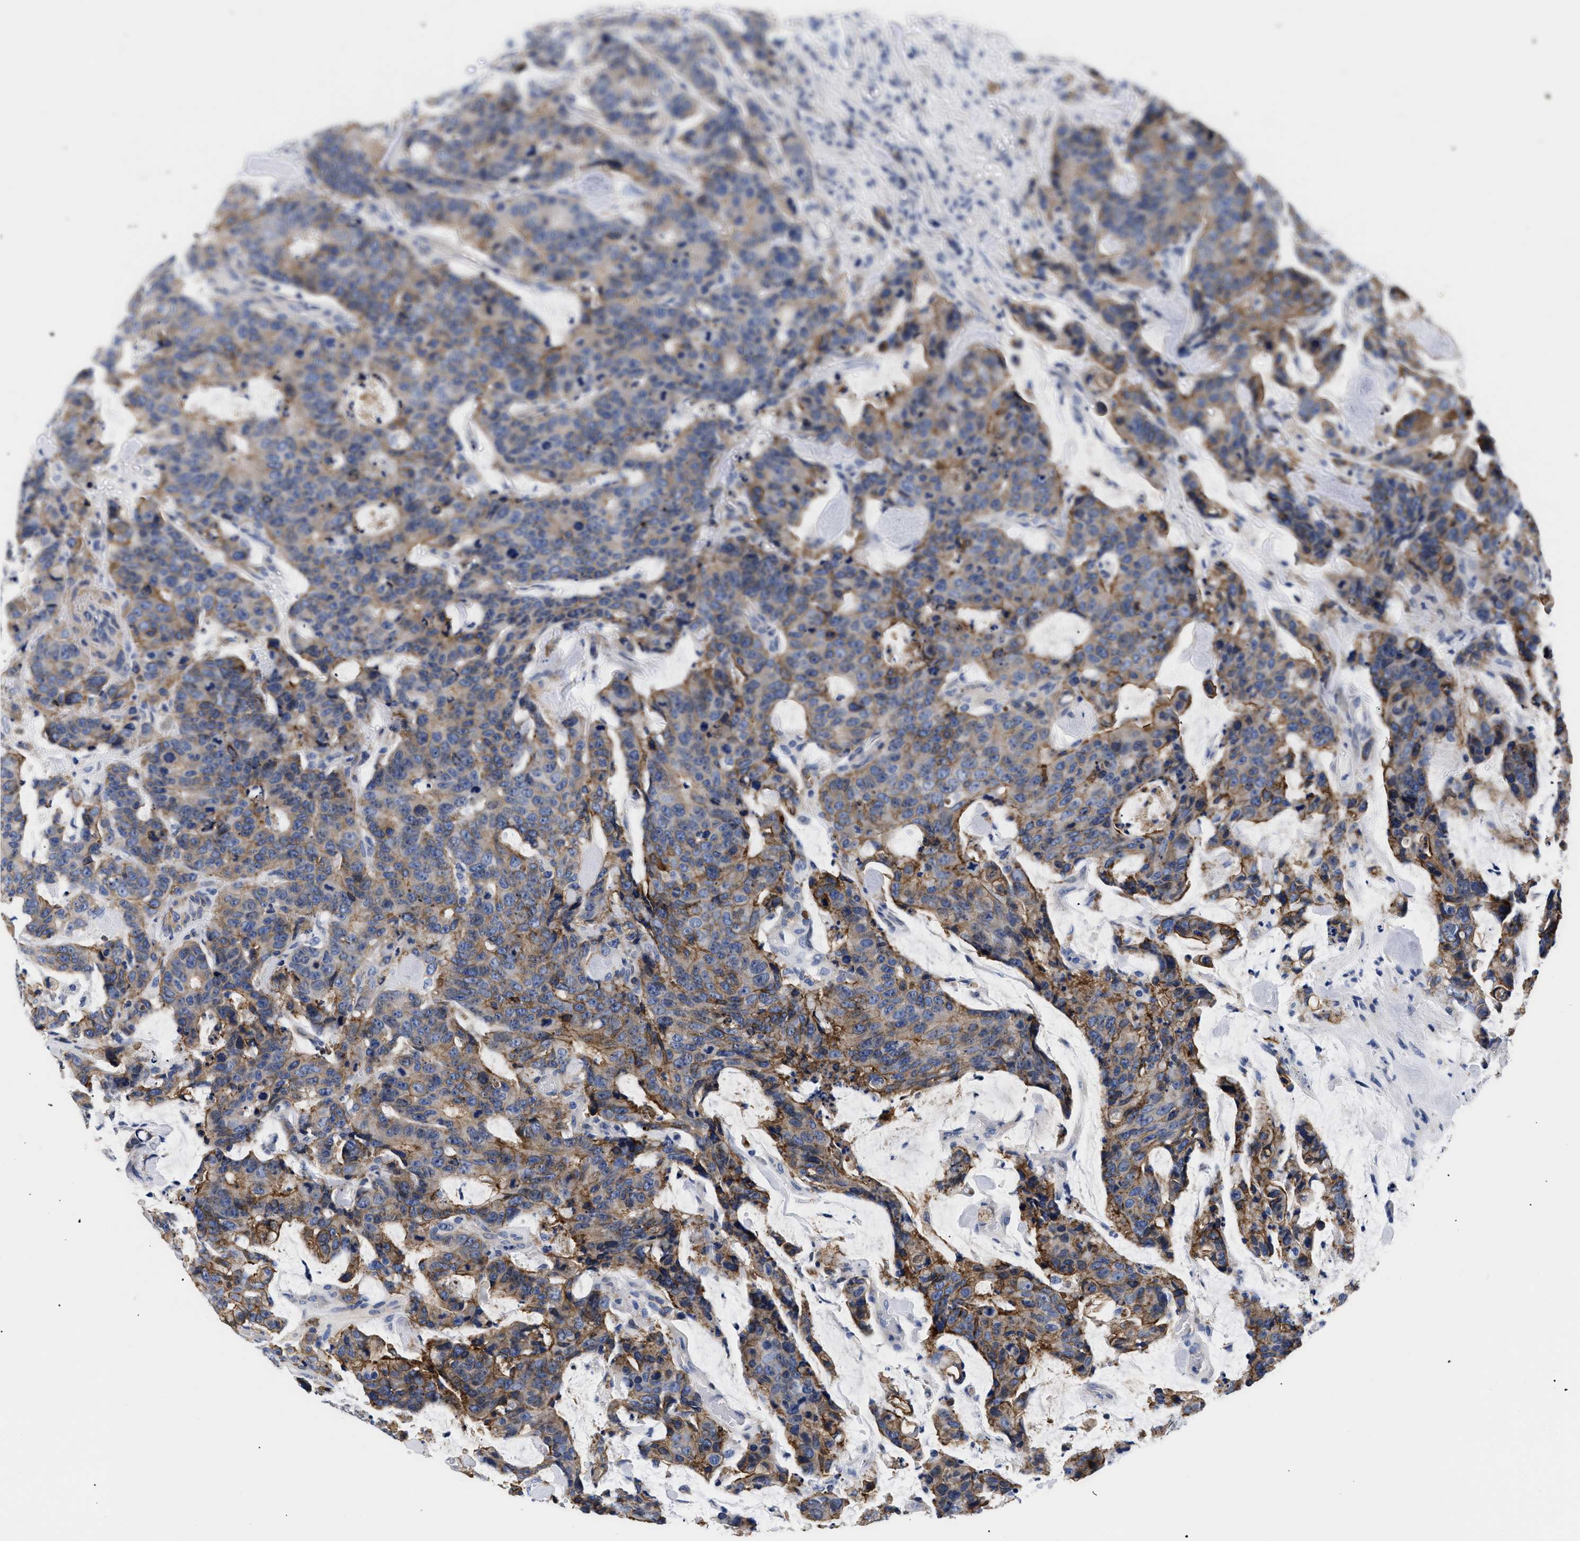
{"staining": {"intensity": "moderate", "quantity": "25%-75%", "location": "cytoplasmic/membranous"}, "tissue": "colorectal cancer", "cell_type": "Tumor cells", "image_type": "cancer", "snomed": [{"axis": "morphology", "description": "Adenocarcinoma, NOS"}, {"axis": "topography", "description": "Colon"}], "caption": "Human colorectal cancer stained with a brown dye displays moderate cytoplasmic/membranous positive staining in about 25%-75% of tumor cells.", "gene": "SHD", "patient": {"sex": "female", "age": 86}}